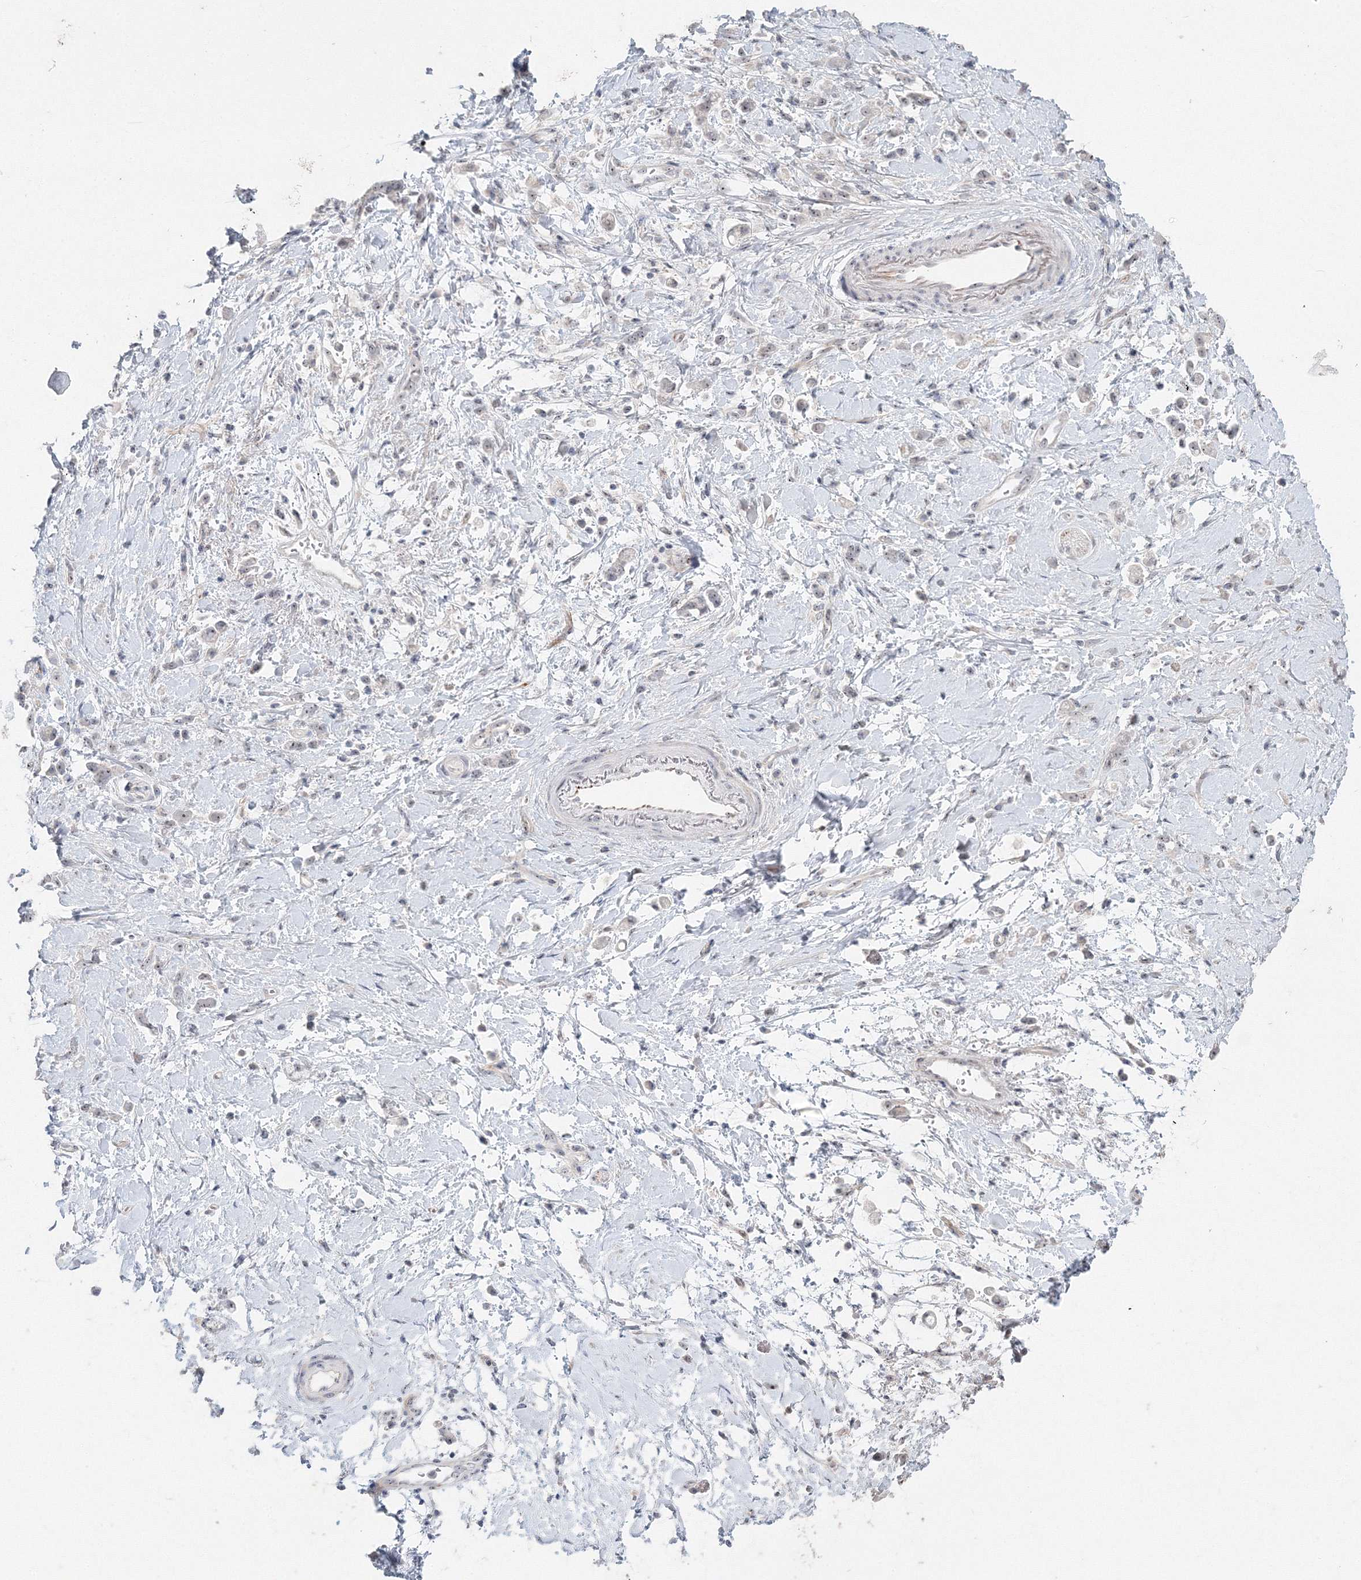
{"staining": {"intensity": "negative", "quantity": "none", "location": "none"}, "tissue": "stomach cancer", "cell_type": "Tumor cells", "image_type": "cancer", "snomed": [{"axis": "morphology", "description": "Adenocarcinoma, NOS"}, {"axis": "topography", "description": "Stomach"}], "caption": "Photomicrograph shows no protein positivity in tumor cells of stomach cancer tissue.", "gene": "SIRT7", "patient": {"sex": "female", "age": 60}}